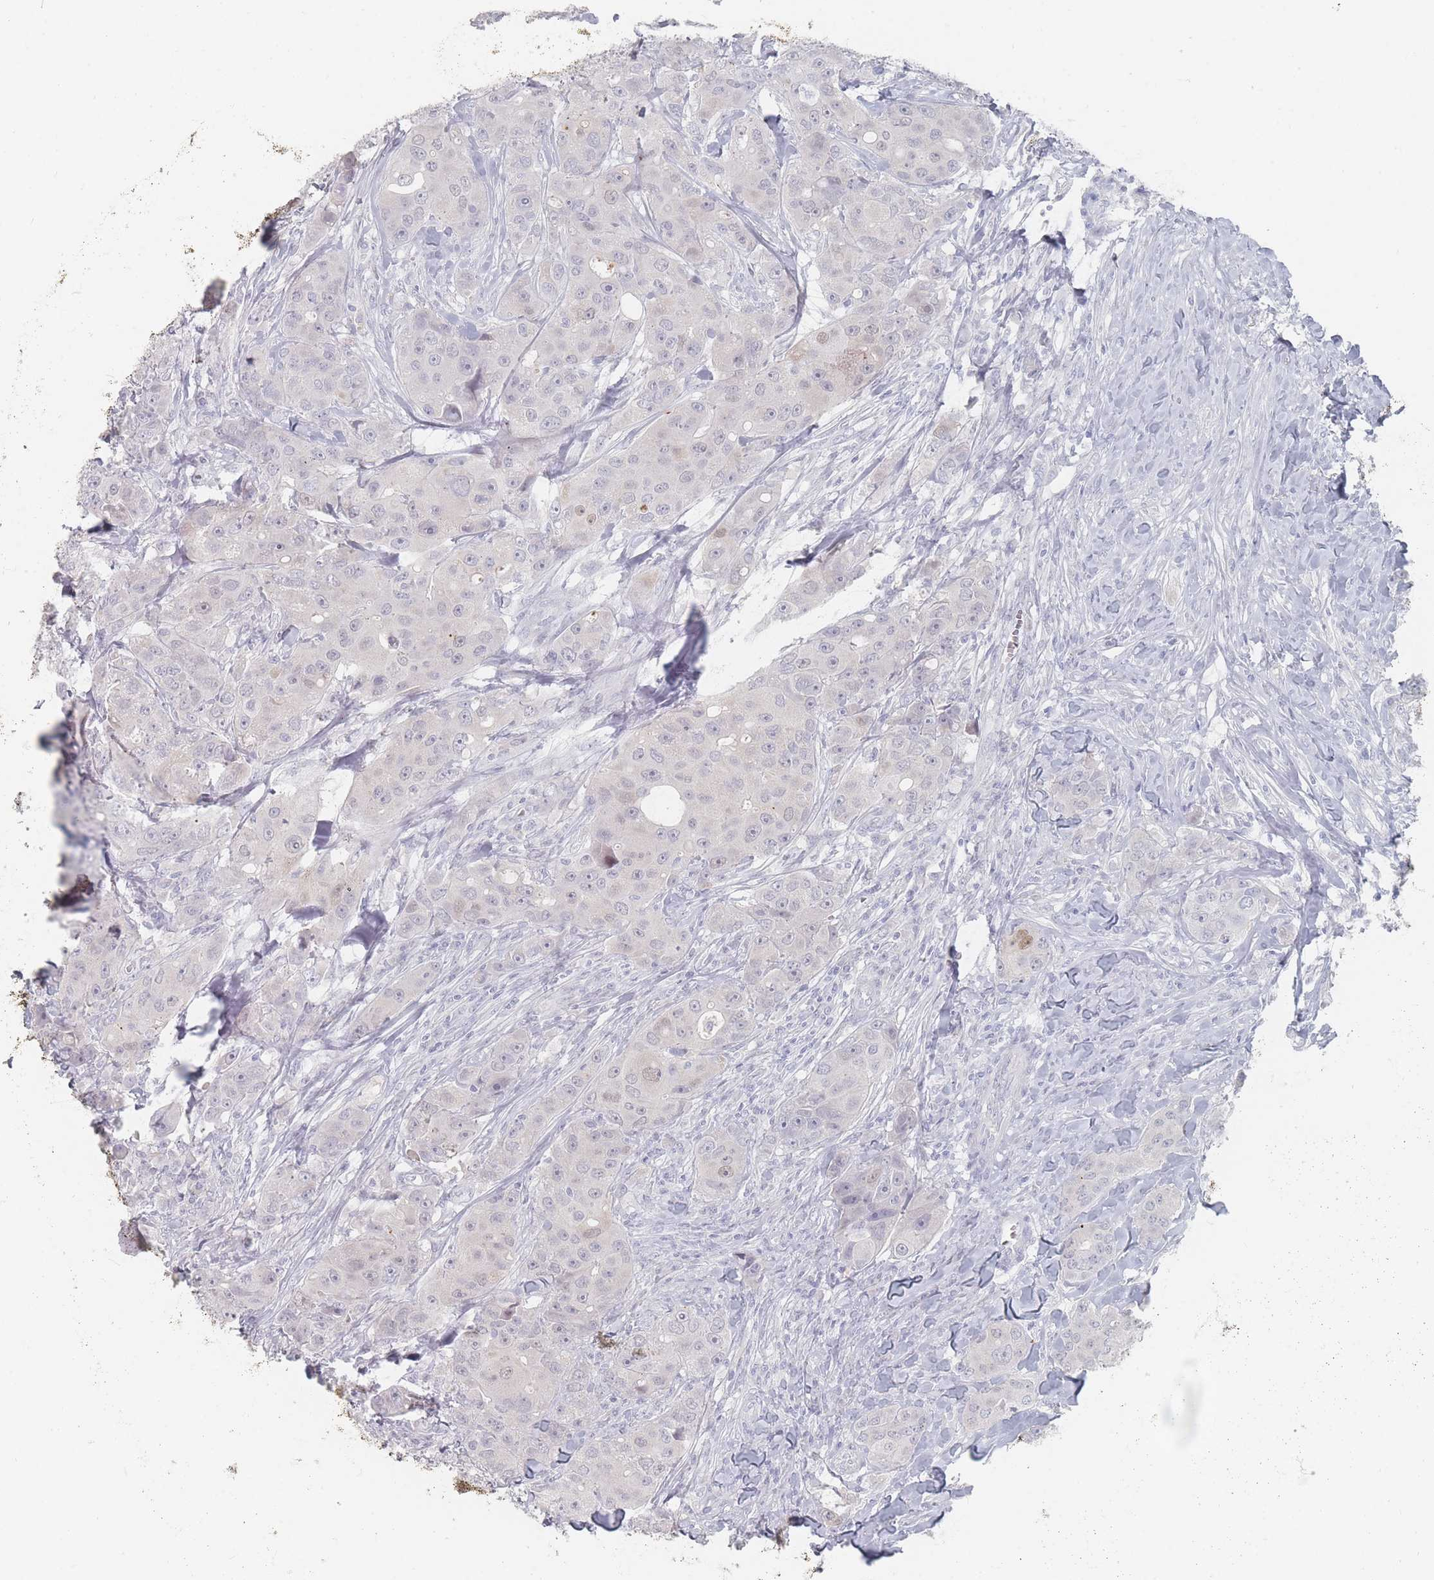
{"staining": {"intensity": "weak", "quantity": "<25%", "location": "nuclear"}, "tissue": "breast cancer", "cell_type": "Tumor cells", "image_type": "cancer", "snomed": [{"axis": "morphology", "description": "Duct carcinoma"}, {"axis": "topography", "description": "Breast"}], "caption": "Immunohistochemistry (IHC) photomicrograph of neoplastic tissue: breast cancer stained with DAB (3,3'-diaminobenzidine) demonstrates no significant protein staining in tumor cells.", "gene": "HELZ2", "patient": {"sex": "female", "age": 43}}